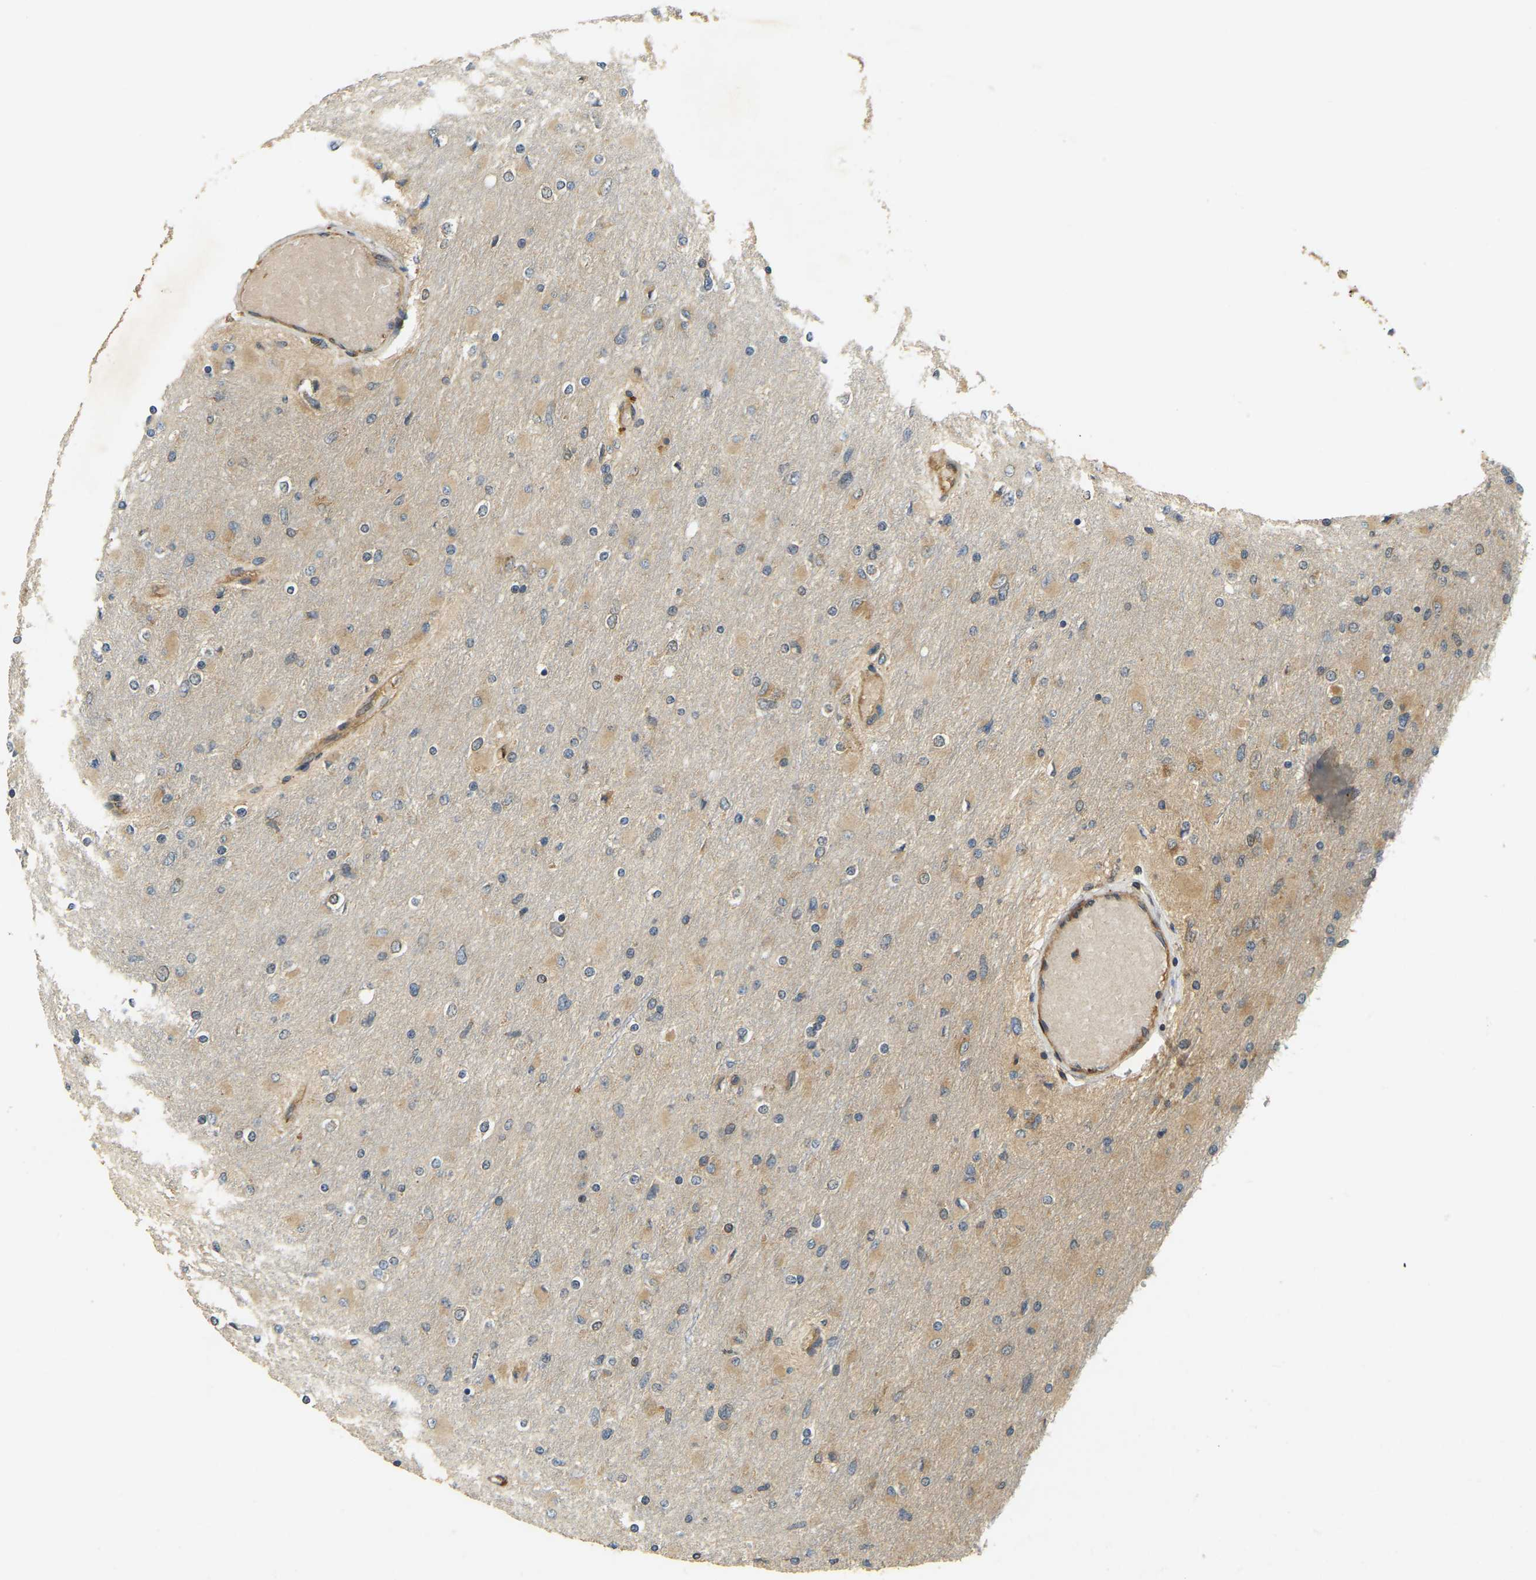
{"staining": {"intensity": "weak", "quantity": "25%-75%", "location": "cytoplasmic/membranous"}, "tissue": "glioma", "cell_type": "Tumor cells", "image_type": "cancer", "snomed": [{"axis": "morphology", "description": "Glioma, malignant, High grade"}, {"axis": "topography", "description": "Cerebral cortex"}], "caption": "A brown stain highlights weak cytoplasmic/membranous expression of a protein in human glioma tumor cells.", "gene": "ERGIC1", "patient": {"sex": "female", "age": 36}}